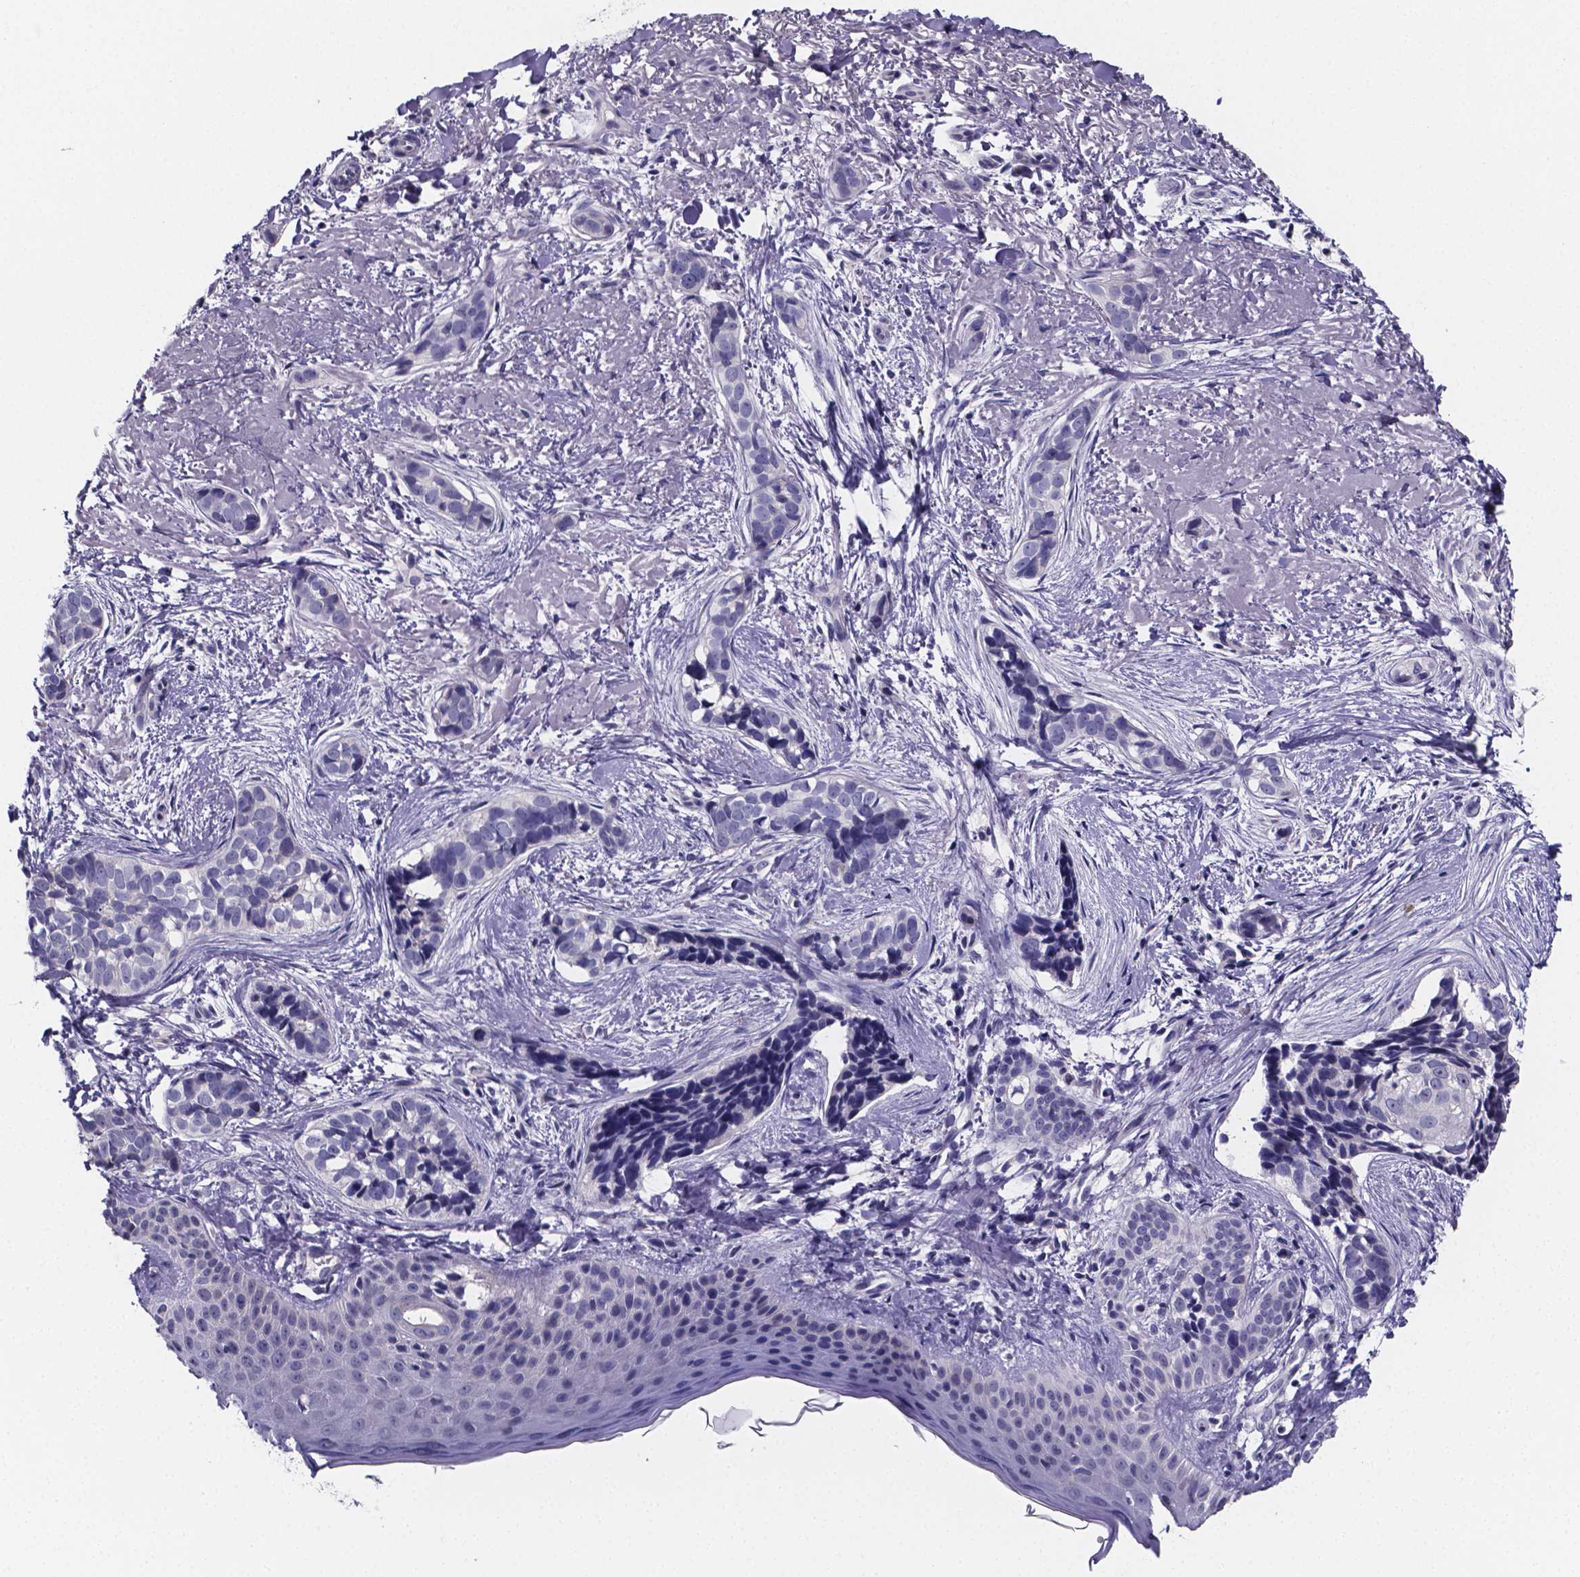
{"staining": {"intensity": "negative", "quantity": "none", "location": "none"}, "tissue": "skin cancer", "cell_type": "Tumor cells", "image_type": "cancer", "snomed": [{"axis": "morphology", "description": "Basal cell carcinoma"}, {"axis": "topography", "description": "Skin"}], "caption": "The histopathology image reveals no significant positivity in tumor cells of skin cancer. (DAB immunohistochemistry (IHC) visualized using brightfield microscopy, high magnification).", "gene": "IZUMO1", "patient": {"sex": "male", "age": 87}}